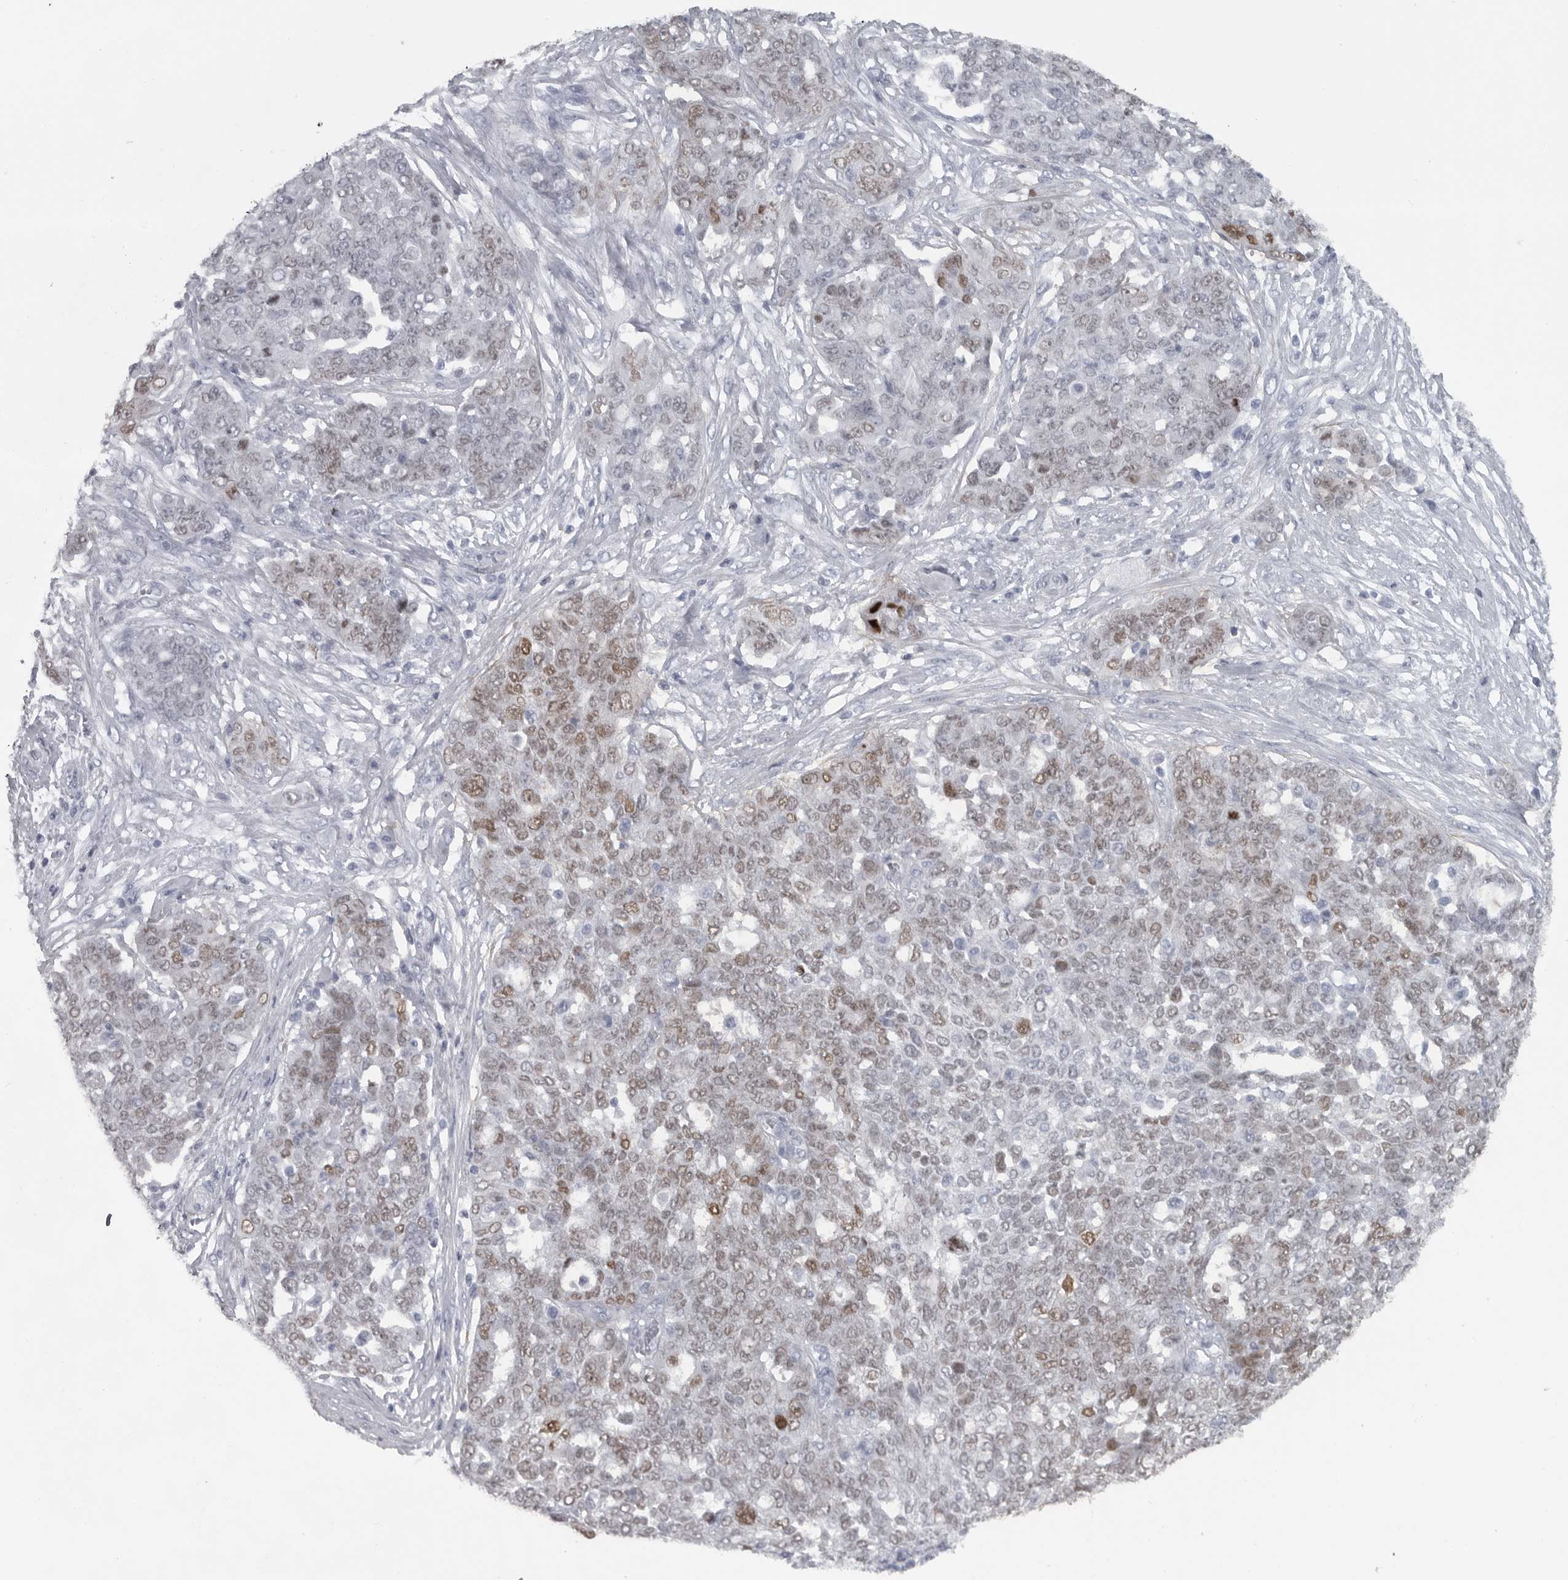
{"staining": {"intensity": "moderate", "quantity": "25%-75%", "location": "nuclear"}, "tissue": "ovarian cancer", "cell_type": "Tumor cells", "image_type": "cancer", "snomed": [{"axis": "morphology", "description": "Cystadenocarcinoma, serous, NOS"}, {"axis": "topography", "description": "Soft tissue"}, {"axis": "topography", "description": "Ovary"}], "caption": "The histopathology image demonstrates a brown stain indicating the presence of a protein in the nuclear of tumor cells in ovarian serous cystadenocarcinoma.", "gene": "HMGN3", "patient": {"sex": "female", "age": 57}}